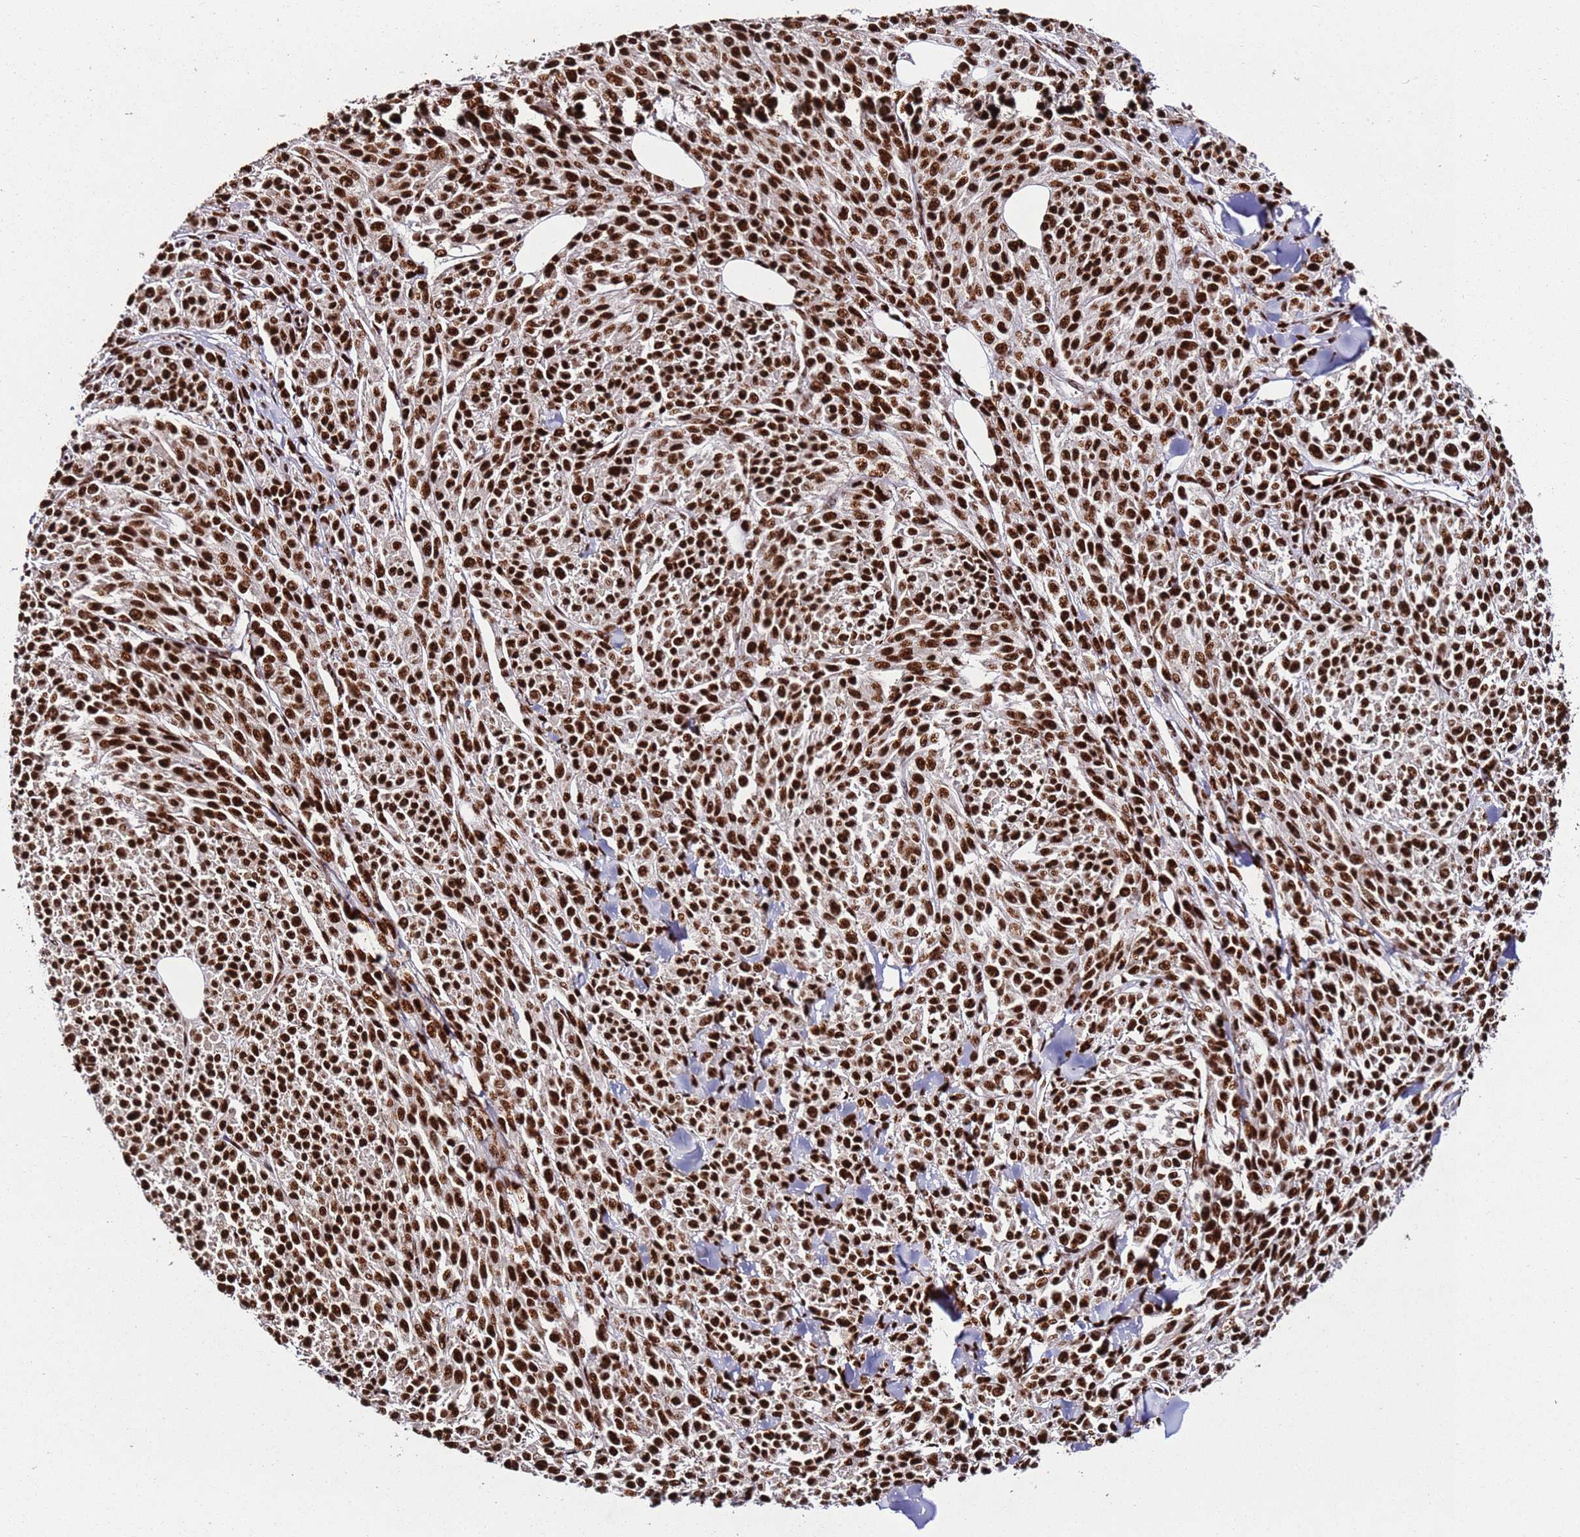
{"staining": {"intensity": "strong", "quantity": ">75%", "location": "nuclear"}, "tissue": "melanoma", "cell_type": "Tumor cells", "image_type": "cancer", "snomed": [{"axis": "morphology", "description": "Malignant melanoma, NOS"}, {"axis": "topography", "description": "Skin"}], "caption": "The micrograph reveals a brown stain indicating the presence of a protein in the nuclear of tumor cells in malignant melanoma.", "gene": "C6orf226", "patient": {"sex": "female", "age": 52}}